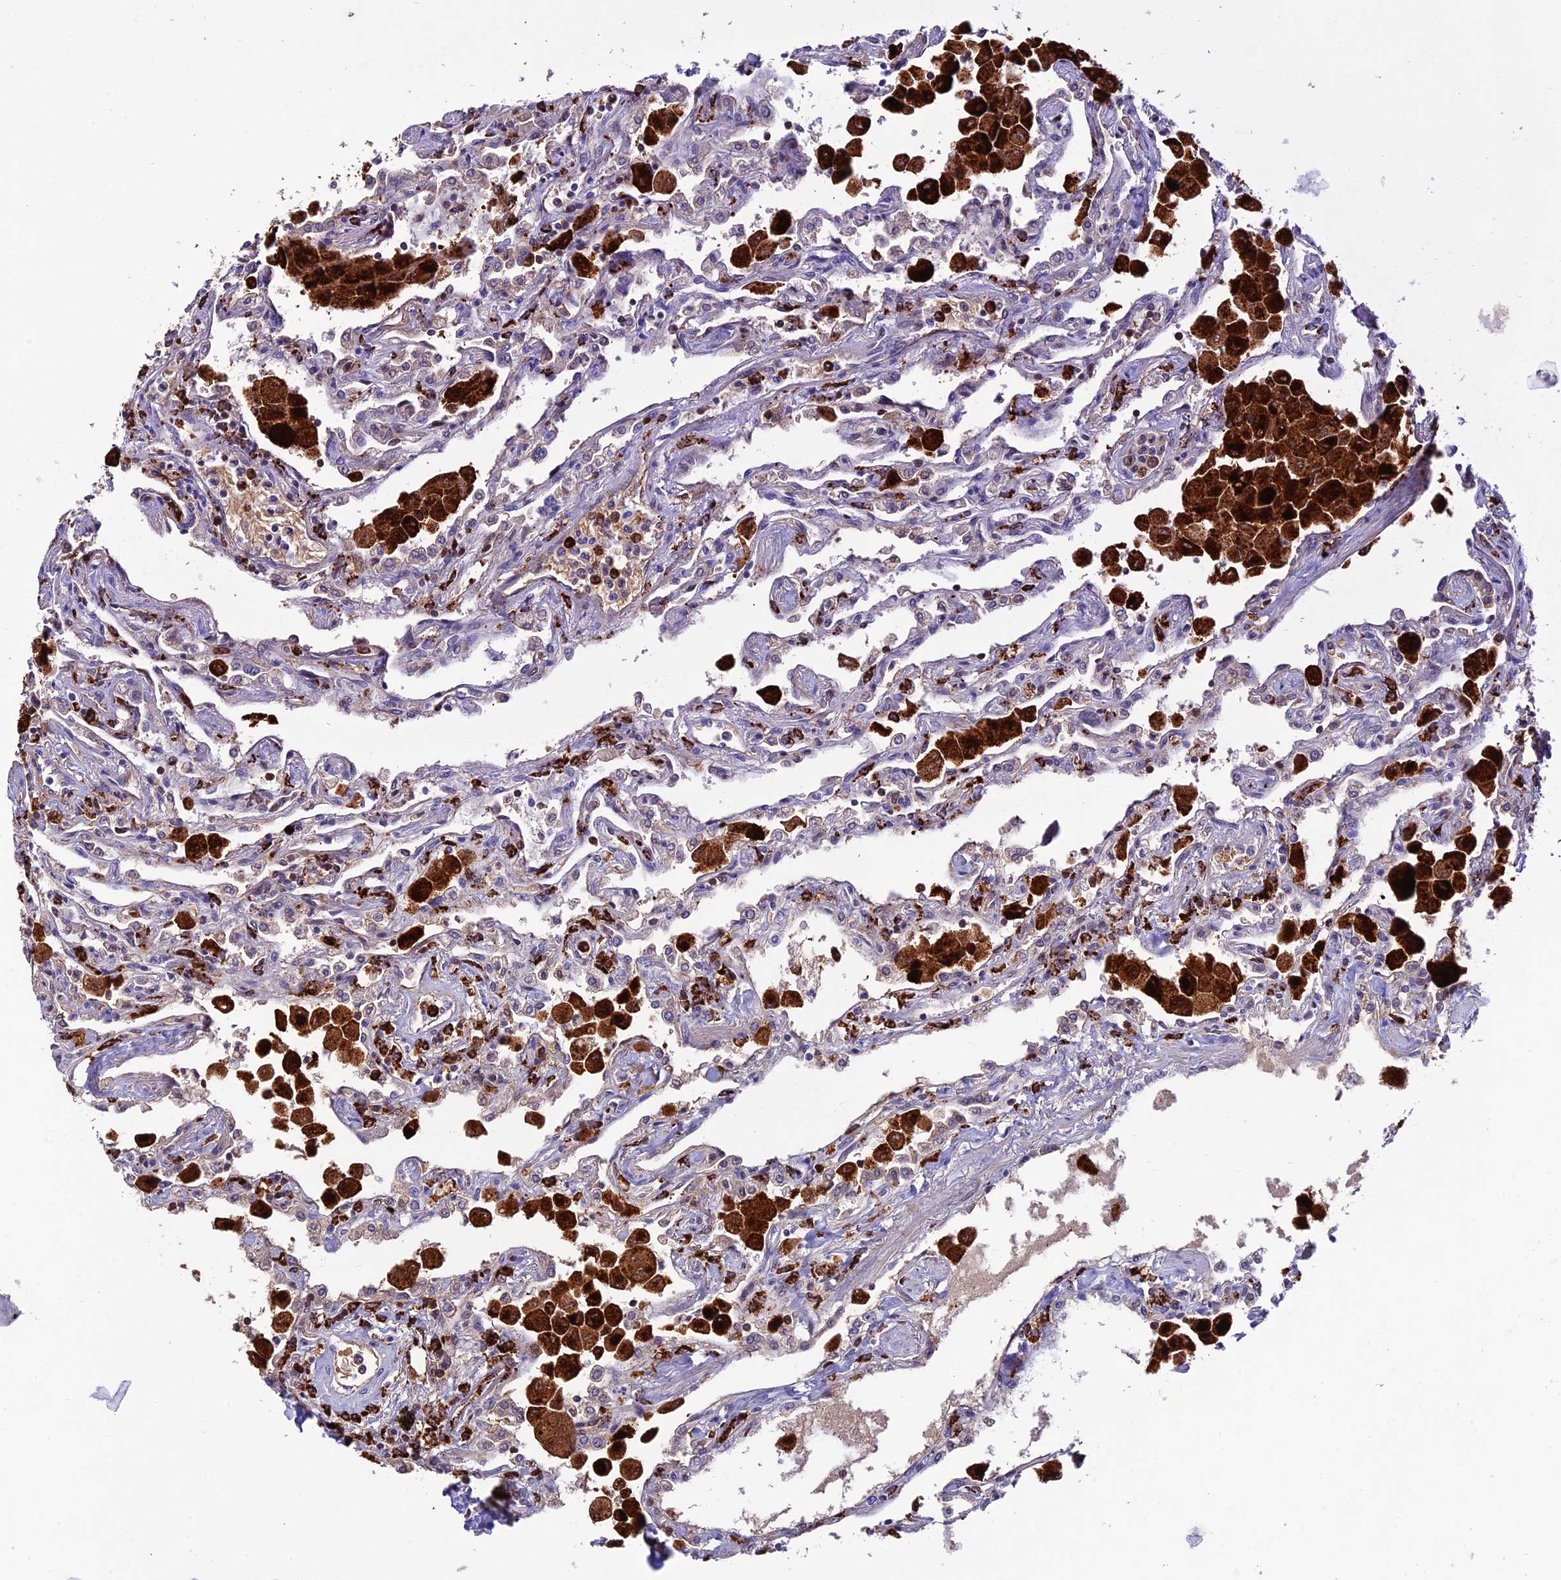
{"staining": {"intensity": "negative", "quantity": "none", "location": "none"}, "tissue": "lung", "cell_type": "Alveolar cells", "image_type": "normal", "snomed": [{"axis": "morphology", "description": "Normal tissue, NOS"}, {"axis": "topography", "description": "Bronchus"}, {"axis": "topography", "description": "Lung"}], "caption": "A high-resolution micrograph shows immunohistochemistry (IHC) staining of unremarkable lung, which demonstrates no significant positivity in alveolar cells.", "gene": "HIC1", "patient": {"sex": "female", "age": 49}}